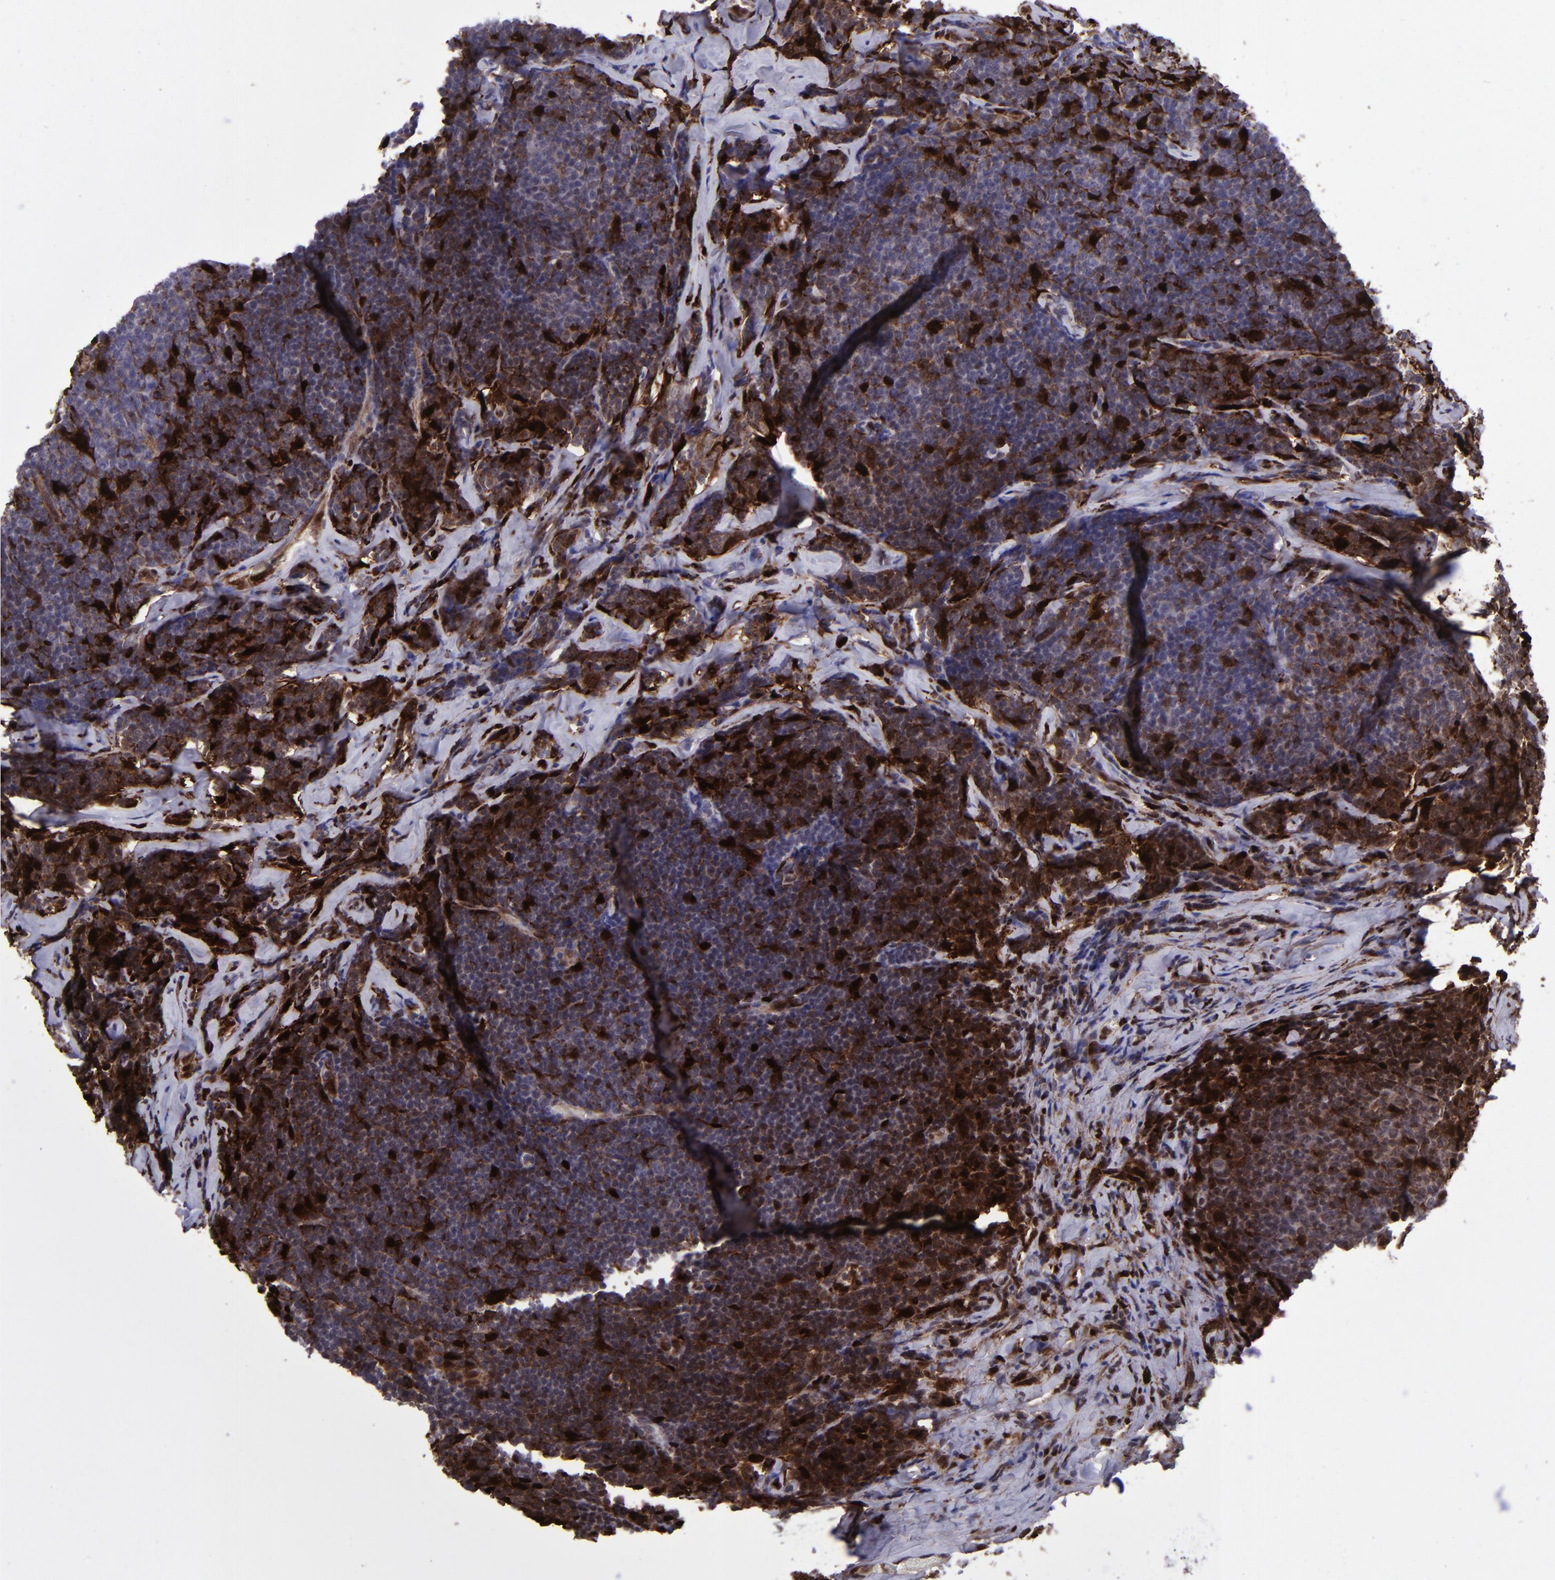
{"staining": {"intensity": "strong", "quantity": "25%-75%", "location": "cytoplasmic/membranous,nuclear"}, "tissue": "lymphoma", "cell_type": "Tumor cells", "image_type": "cancer", "snomed": [{"axis": "morphology", "description": "Malignant lymphoma, non-Hodgkin's type, Low grade"}, {"axis": "topography", "description": "Lymph node"}], "caption": "Protein expression analysis of lymphoma exhibits strong cytoplasmic/membranous and nuclear positivity in approximately 25%-75% of tumor cells.", "gene": "TYMP", "patient": {"sex": "male", "age": 74}}